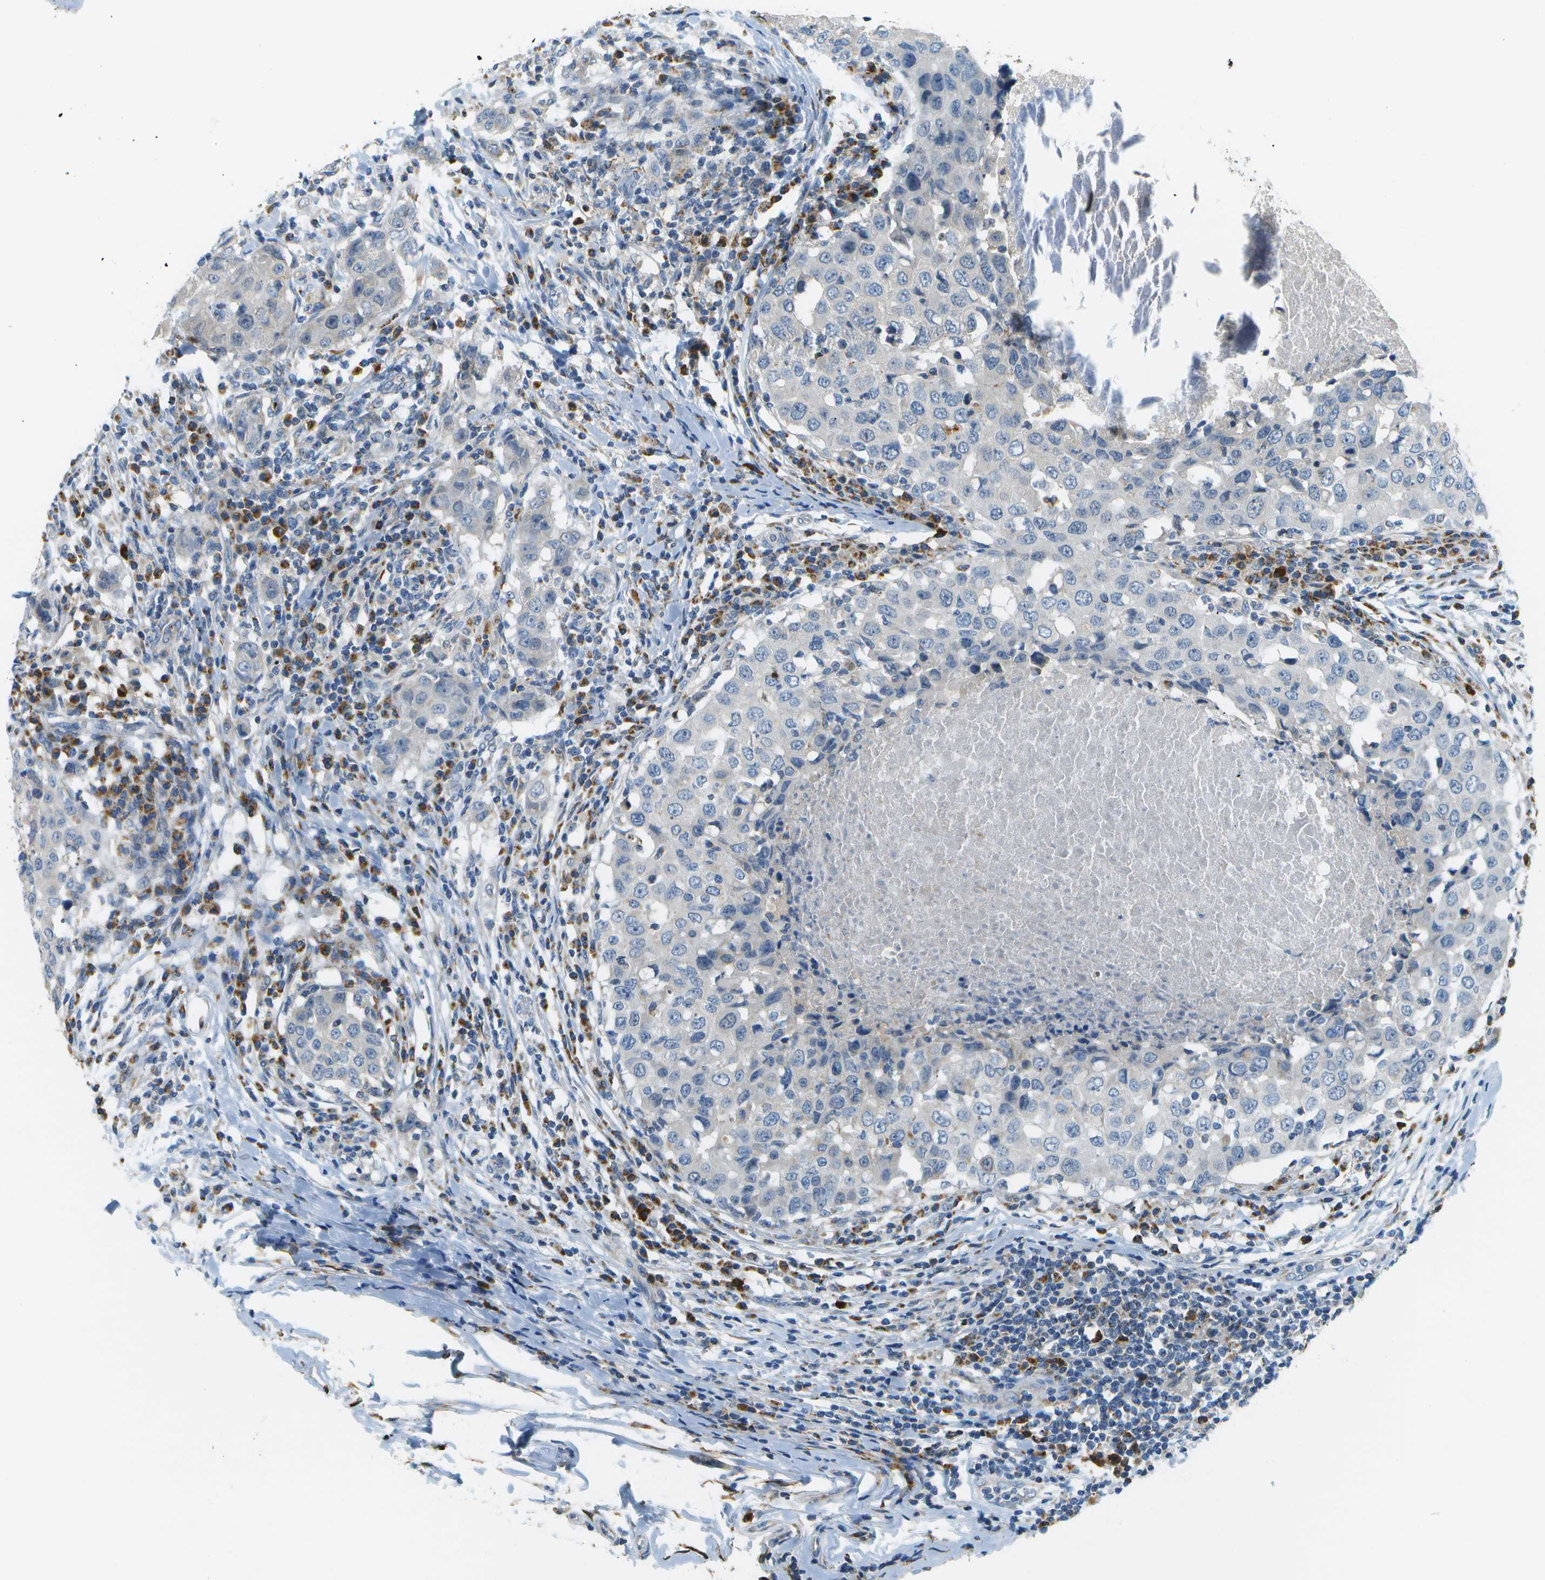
{"staining": {"intensity": "negative", "quantity": "none", "location": "none"}, "tissue": "breast cancer", "cell_type": "Tumor cells", "image_type": "cancer", "snomed": [{"axis": "morphology", "description": "Duct carcinoma"}, {"axis": "topography", "description": "Breast"}], "caption": "High magnification brightfield microscopy of breast cancer (invasive ductal carcinoma) stained with DAB (3,3'-diaminobenzidine) (brown) and counterstained with hematoxylin (blue): tumor cells show no significant staining.", "gene": "PTGIS", "patient": {"sex": "female", "age": 27}}